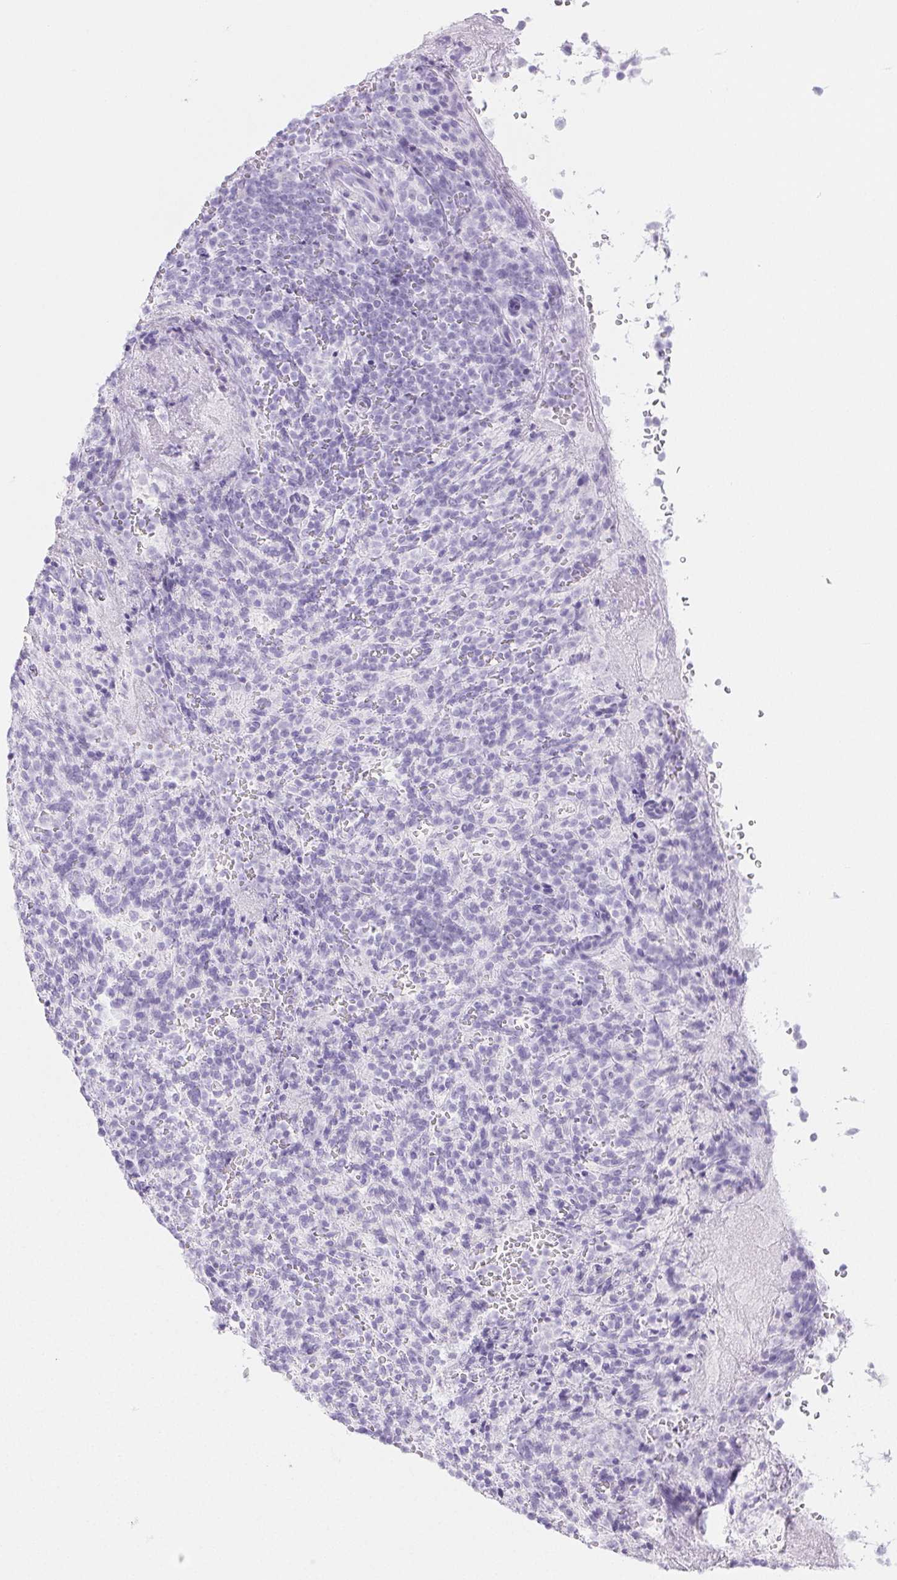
{"staining": {"intensity": "negative", "quantity": "none", "location": "none"}, "tissue": "spleen", "cell_type": "Cells in red pulp", "image_type": "normal", "snomed": [{"axis": "morphology", "description": "Normal tissue, NOS"}, {"axis": "topography", "description": "Spleen"}], "caption": "There is no significant positivity in cells in red pulp of spleen. The staining was performed using DAB (3,3'-diaminobenzidine) to visualize the protein expression in brown, while the nuclei were stained in blue with hematoxylin (Magnification: 20x).", "gene": "PI3", "patient": {"sex": "female", "age": 74}}